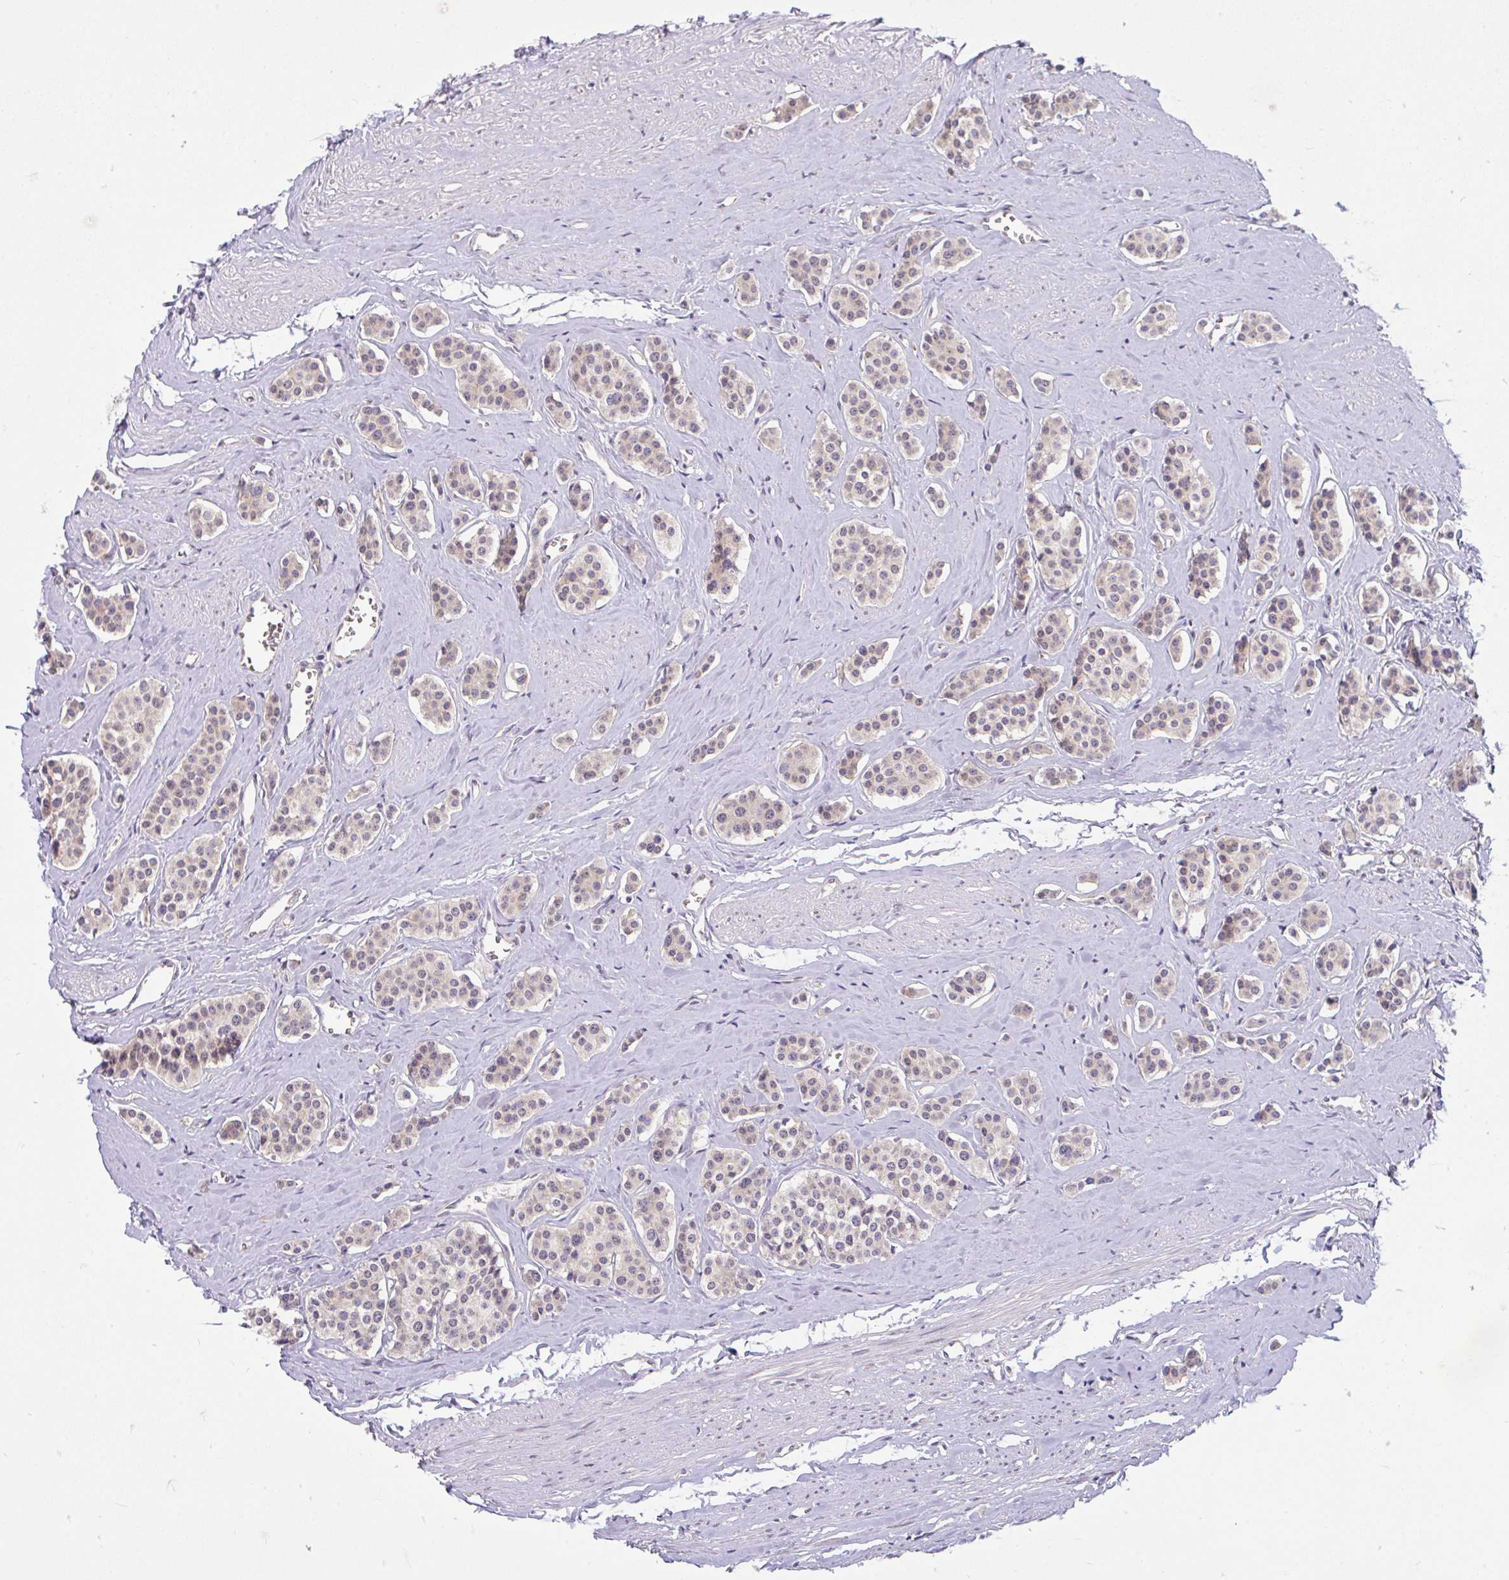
{"staining": {"intensity": "weak", "quantity": "25%-75%", "location": "nuclear"}, "tissue": "carcinoid", "cell_type": "Tumor cells", "image_type": "cancer", "snomed": [{"axis": "morphology", "description": "Carcinoid, malignant, NOS"}, {"axis": "topography", "description": "Small intestine"}], "caption": "Immunohistochemical staining of carcinoid (malignant) reveals low levels of weak nuclear staining in about 25%-75% of tumor cells. Immunohistochemistry (ihc) stains the protein in brown and the nuclei are stained blue.", "gene": "RALBP1", "patient": {"sex": "male", "age": 60}}